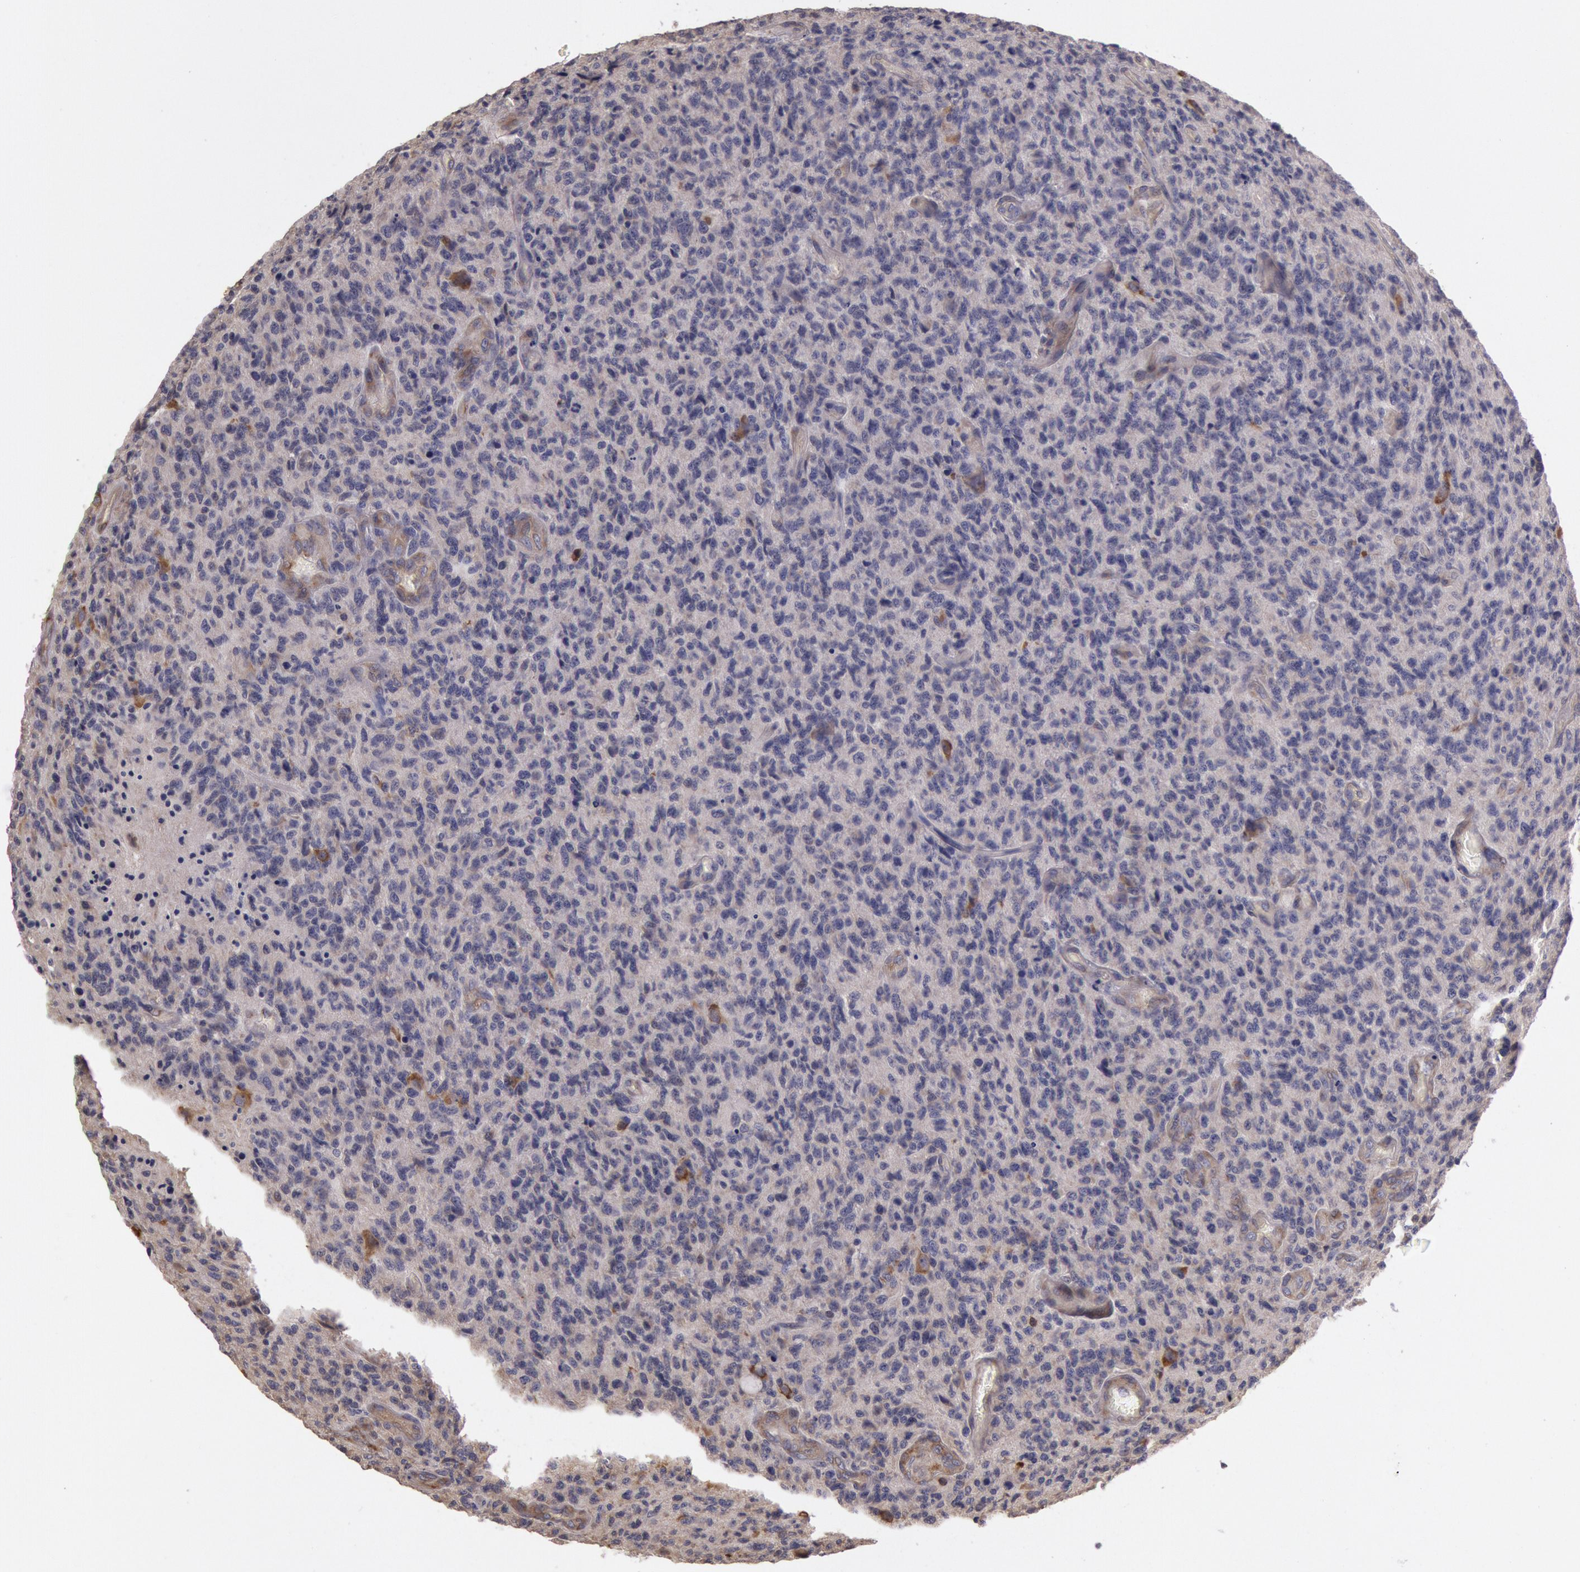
{"staining": {"intensity": "moderate", "quantity": "<25%", "location": "cytoplasmic/membranous"}, "tissue": "glioma", "cell_type": "Tumor cells", "image_type": "cancer", "snomed": [{"axis": "morphology", "description": "Glioma, malignant, High grade"}, {"axis": "topography", "description": "Brain"}], "caption": "DAB (3,3'-diaminobenzidine) immunohistochemical staining of human glioma exhibits moderate cytoplasmic/membranous protein positivity in approximately <25% of tumor cells. (Brightfield microscopy of DAB IHC at high magnification).", "gene": "NMT2", "patient": {"sex": "male", "age": 36}}